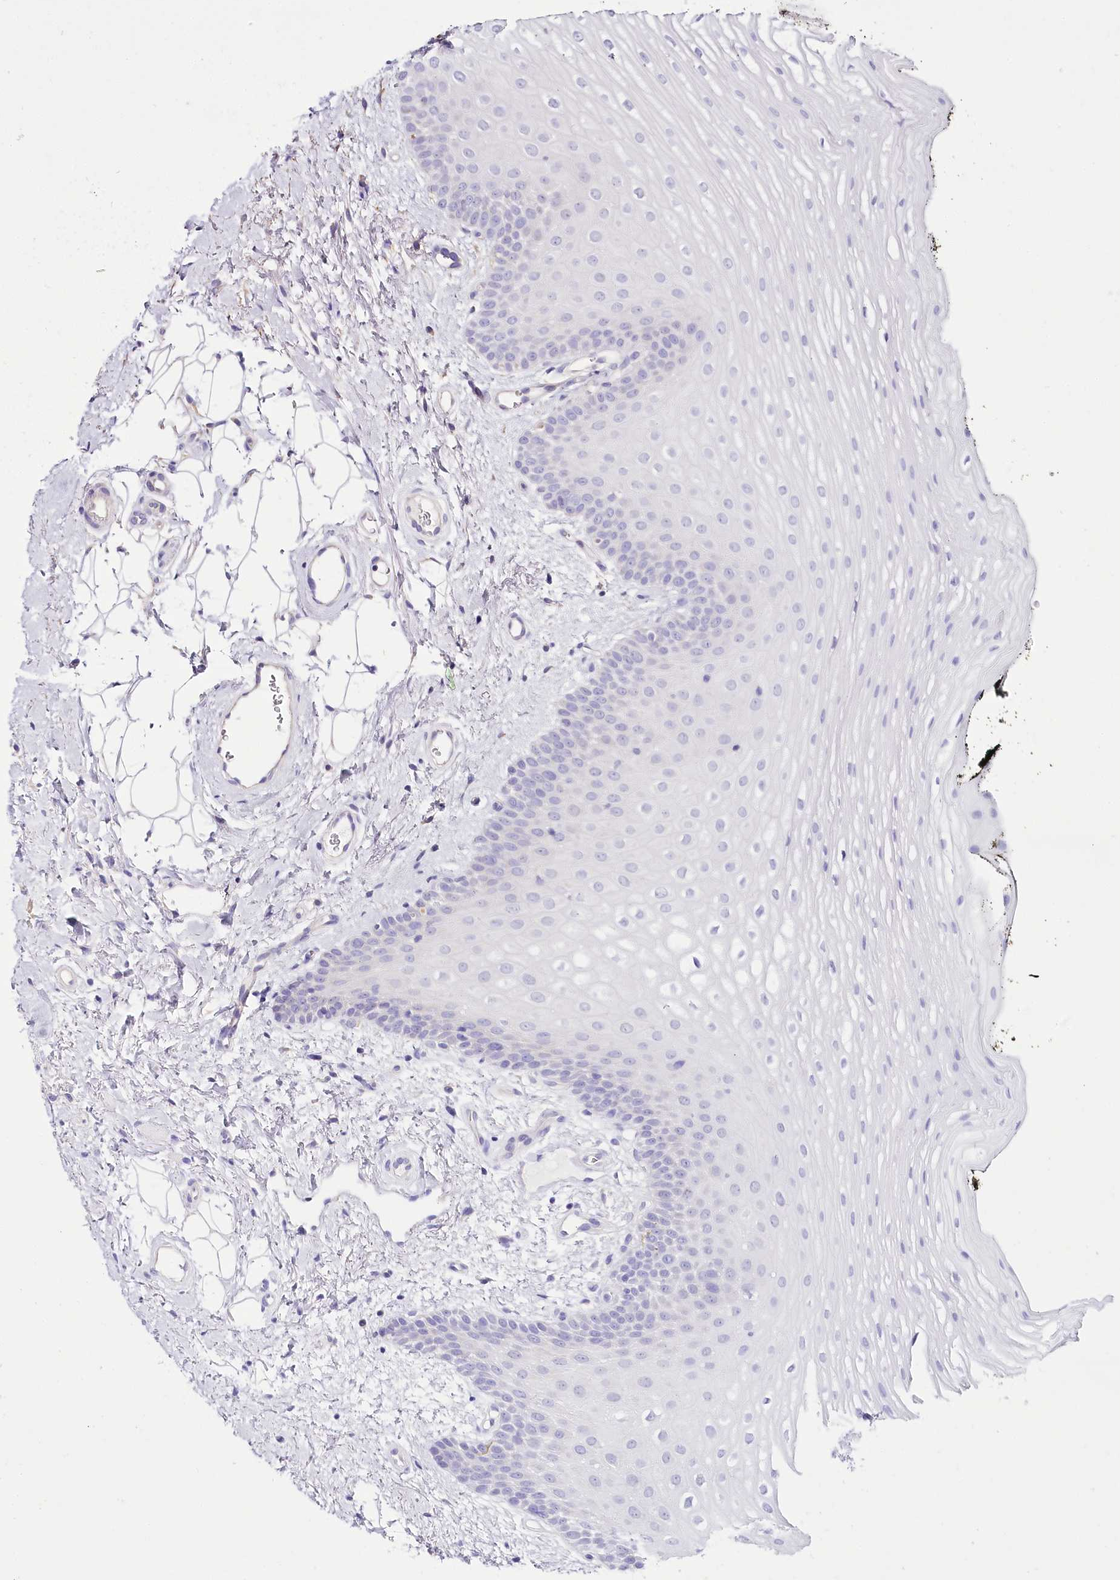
{"staining": {"intensity": "moderate", "quantity": "25%-75%", "location": "cytoplasmic/membranous"}, "tissue": "oral mucosa", "cell_type": "Squamous epithelial cells", "image_type": "normal", "snomed": [{"axis": "morphology", "description": "No evidence of malignacy"}, {"axis": "topography", "description": "Oral tissue"}, {"axis": "topography", "description": "Head-Neck"}], "caption": "Protein expression by IHC reveals moderate cytoplasmic/membranous expression in approximately 25%-75% of squamous epithelial cells in unremarkable oral mucosa. The staining was performed using DAB (3,3'-diaminobenzidine) to visualize the protein expression in brown, while the nuclei were stained in blue with hematoxylin (Magnification: 20x).", "gene": "THUMPD3", "patient": {"sex": "male", "age": 68}}